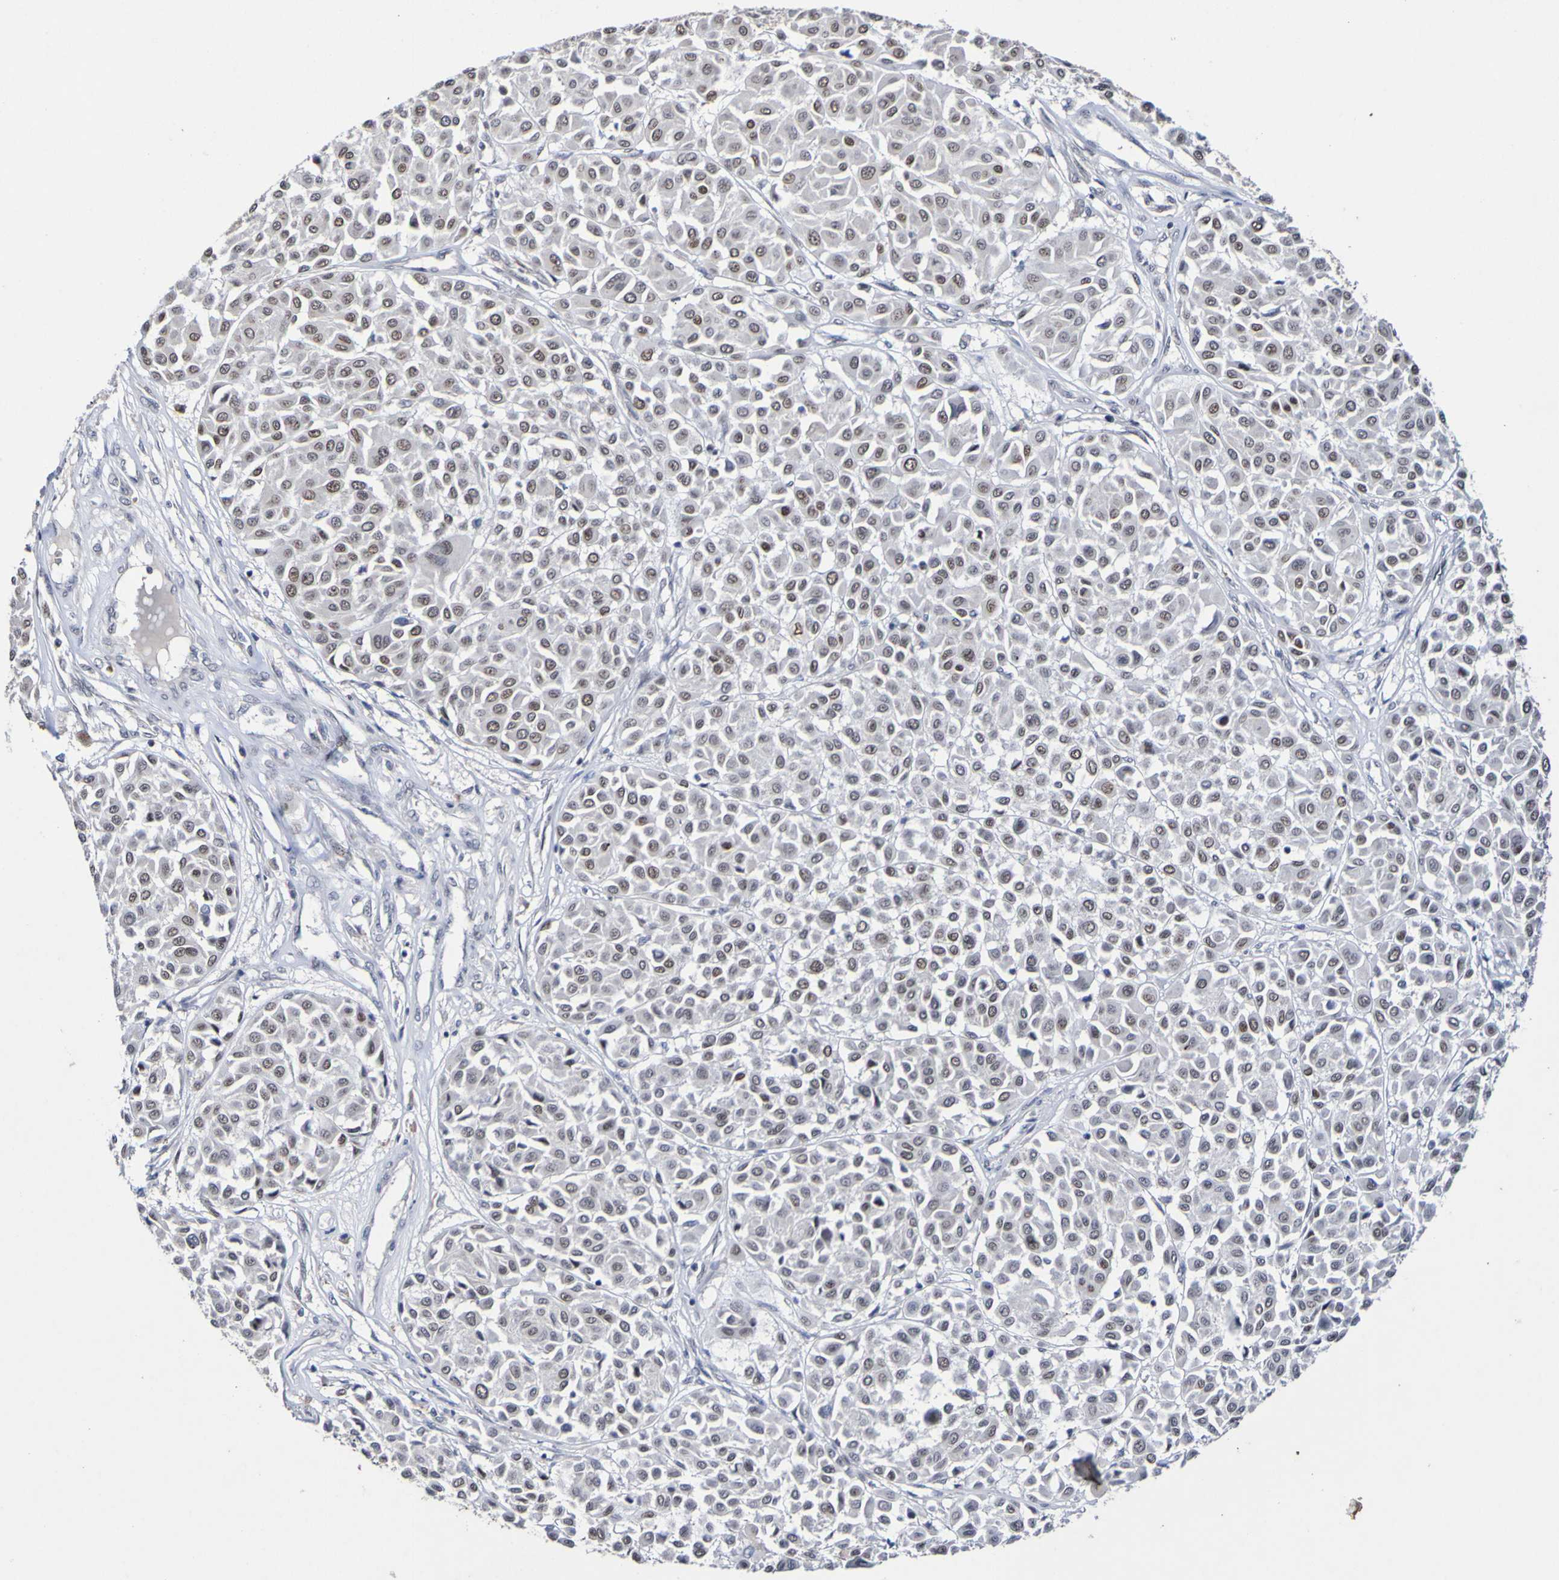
{"staining": {"intensity": "moderate", "quantity": "25%-75%", "location": "nuclear"}, "tissue": "melanoma", "cell_type": "Tumor cells", "image_type": "cancer", "snomed": [{"axis": "morphology", "description": "Malignant melanoma, Metastatic site"}, {"axis": "topography", "description": "Soft tissue"}], "caption": "DAB immunohistochemical staining of human malignant melanoma (metastatic site) displays moderate nuclear protein staining in about 25%-75% of tumor cells.", "gene": "PCGF1", "patient": {"sex": "male", "age": 41}}